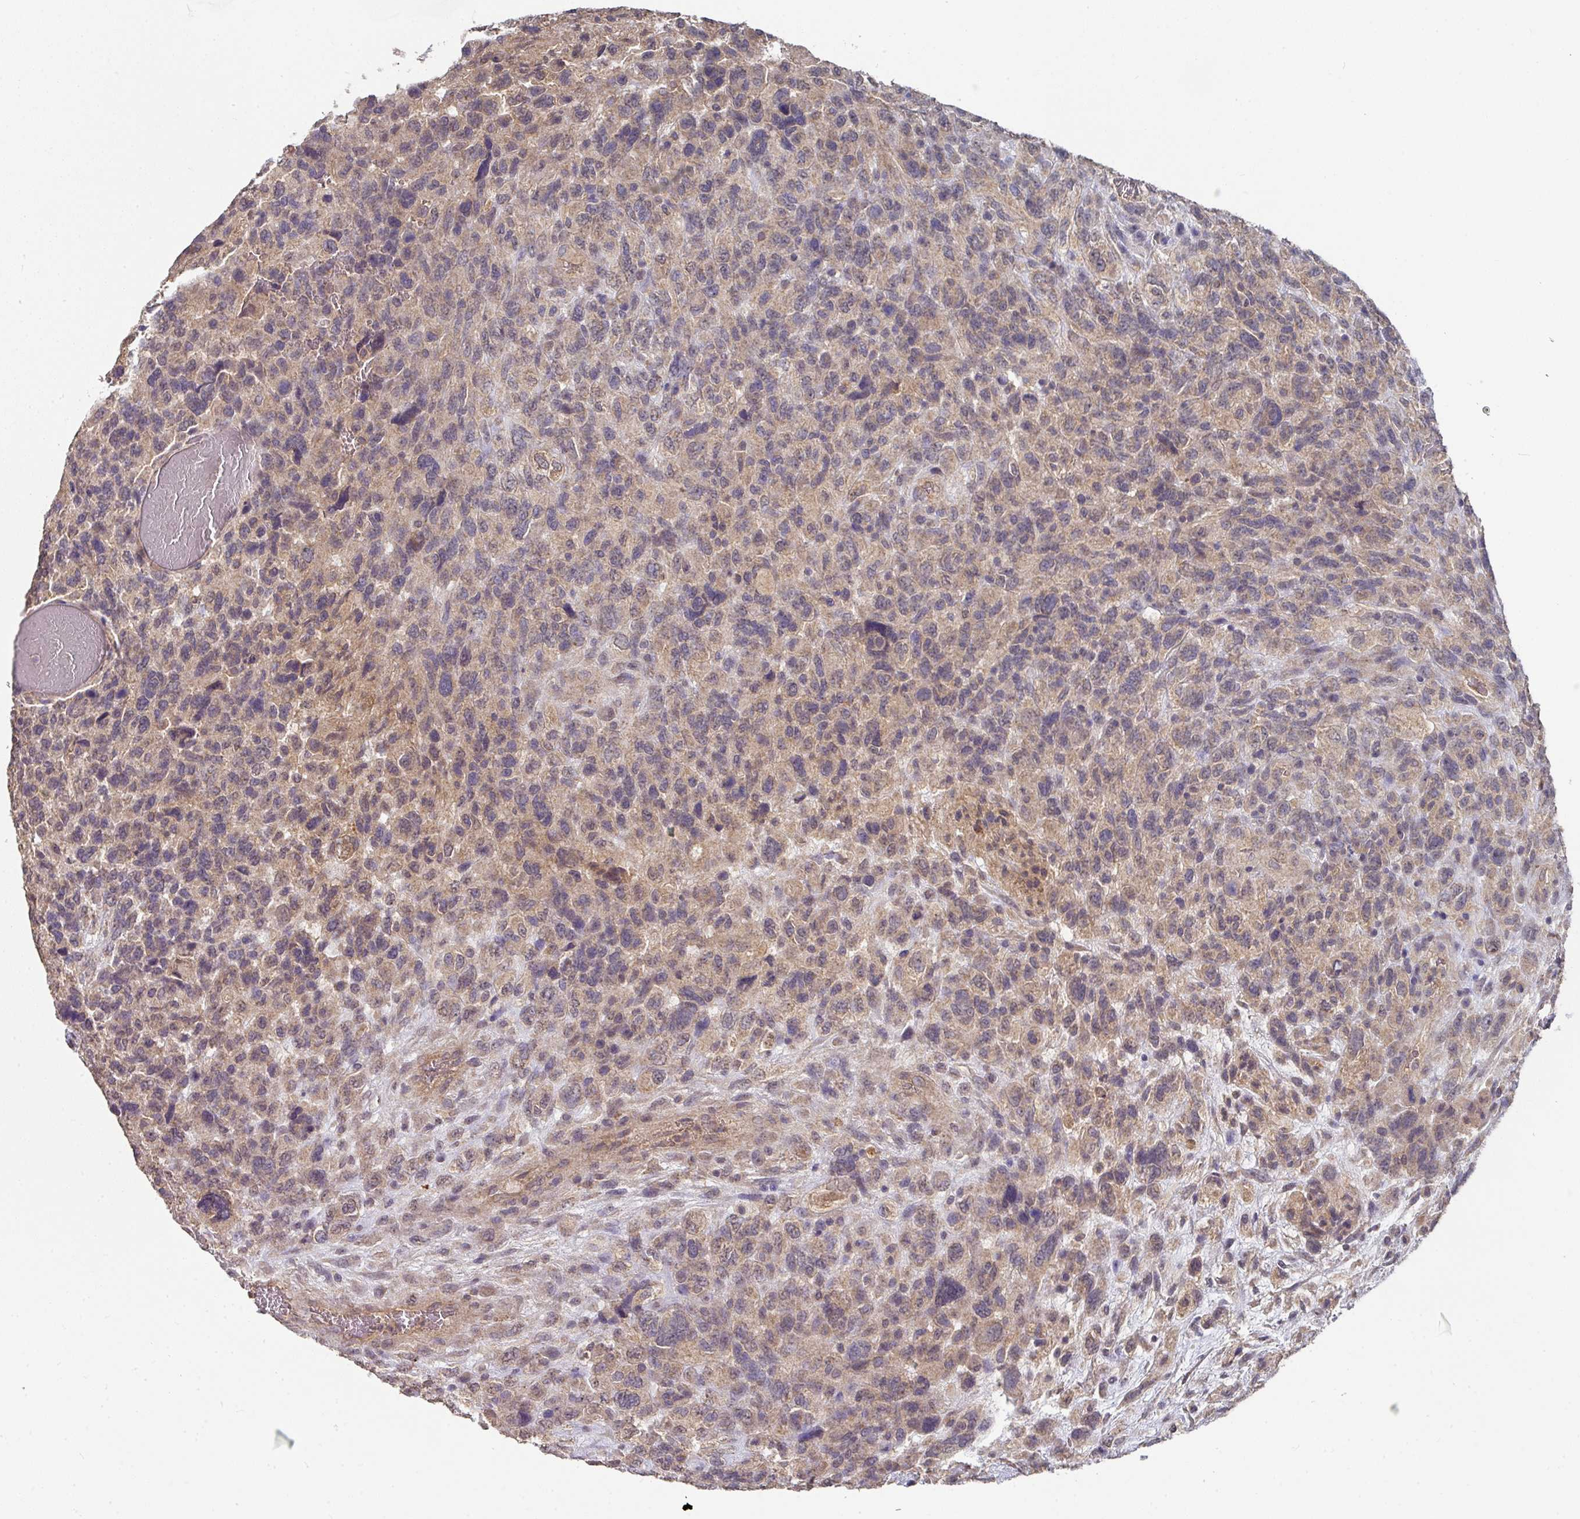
{"staining": {"intensity": "weak", "quantity": ">75%", "location": "cytoplasmic/membranous"}, "tissue": "glioma", "cell_type": "Tumor cells", "image_type": "cancer", "snomed": [{"axis": "morphology", "description": "Glioma, malignant, High grade"}, {"axis": "topography", "description": "Brain"}], "caption": "Tumor cells demonstrate low levels of weak cytoplasmic/membranous staining in about >75% of cells in glioma. The staining is performed using DAB brown chromogen to label protein expression. The nuclei are counter-stained blue using hematoxylin.", "gene": "EXTL3", "patient": {"sex": "male", "age": 61}}